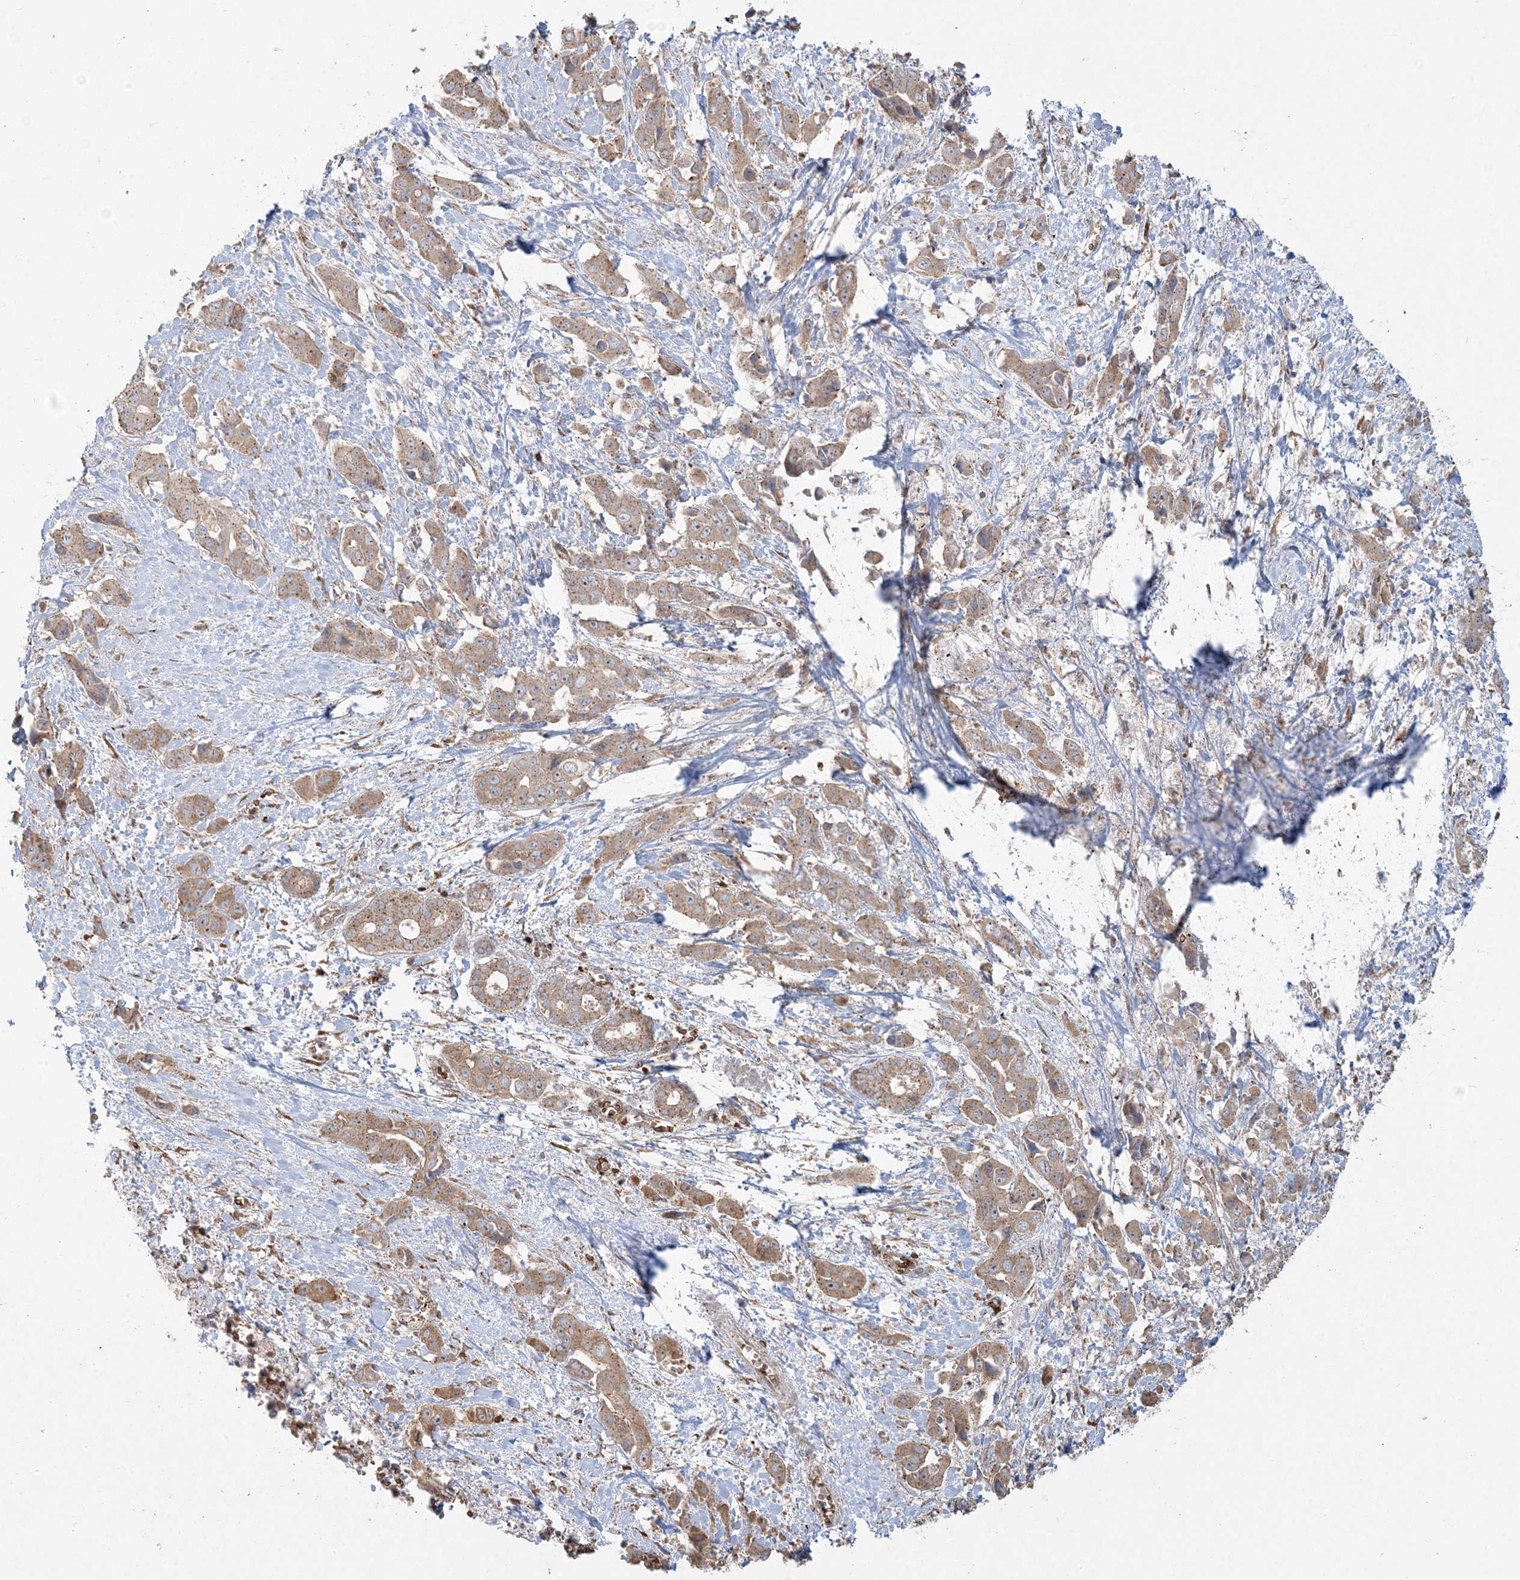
{"staining": {"intensity": "moderate", "quantity": ">75%", "location": "cytoplasmic/membranous"}, "tissue": "liver cancer", "cell_type": "Tumor cells", "image_type": "cancer", "snomed": [{"axis": "morphology", "description": "Cholangiocarcinoma"}, {"axis": "topography", "description": "Liver"}], "caption": "A photomicrograph showing moderate cytoplasmic/membranous positivity in about >75% of tumor cells in liver cancer (cholangiocarcinoma), as visualized by brown immunohistochemical staining.", "gene": "ABCF3", "patient": {"sex": "female", "age": 52}}